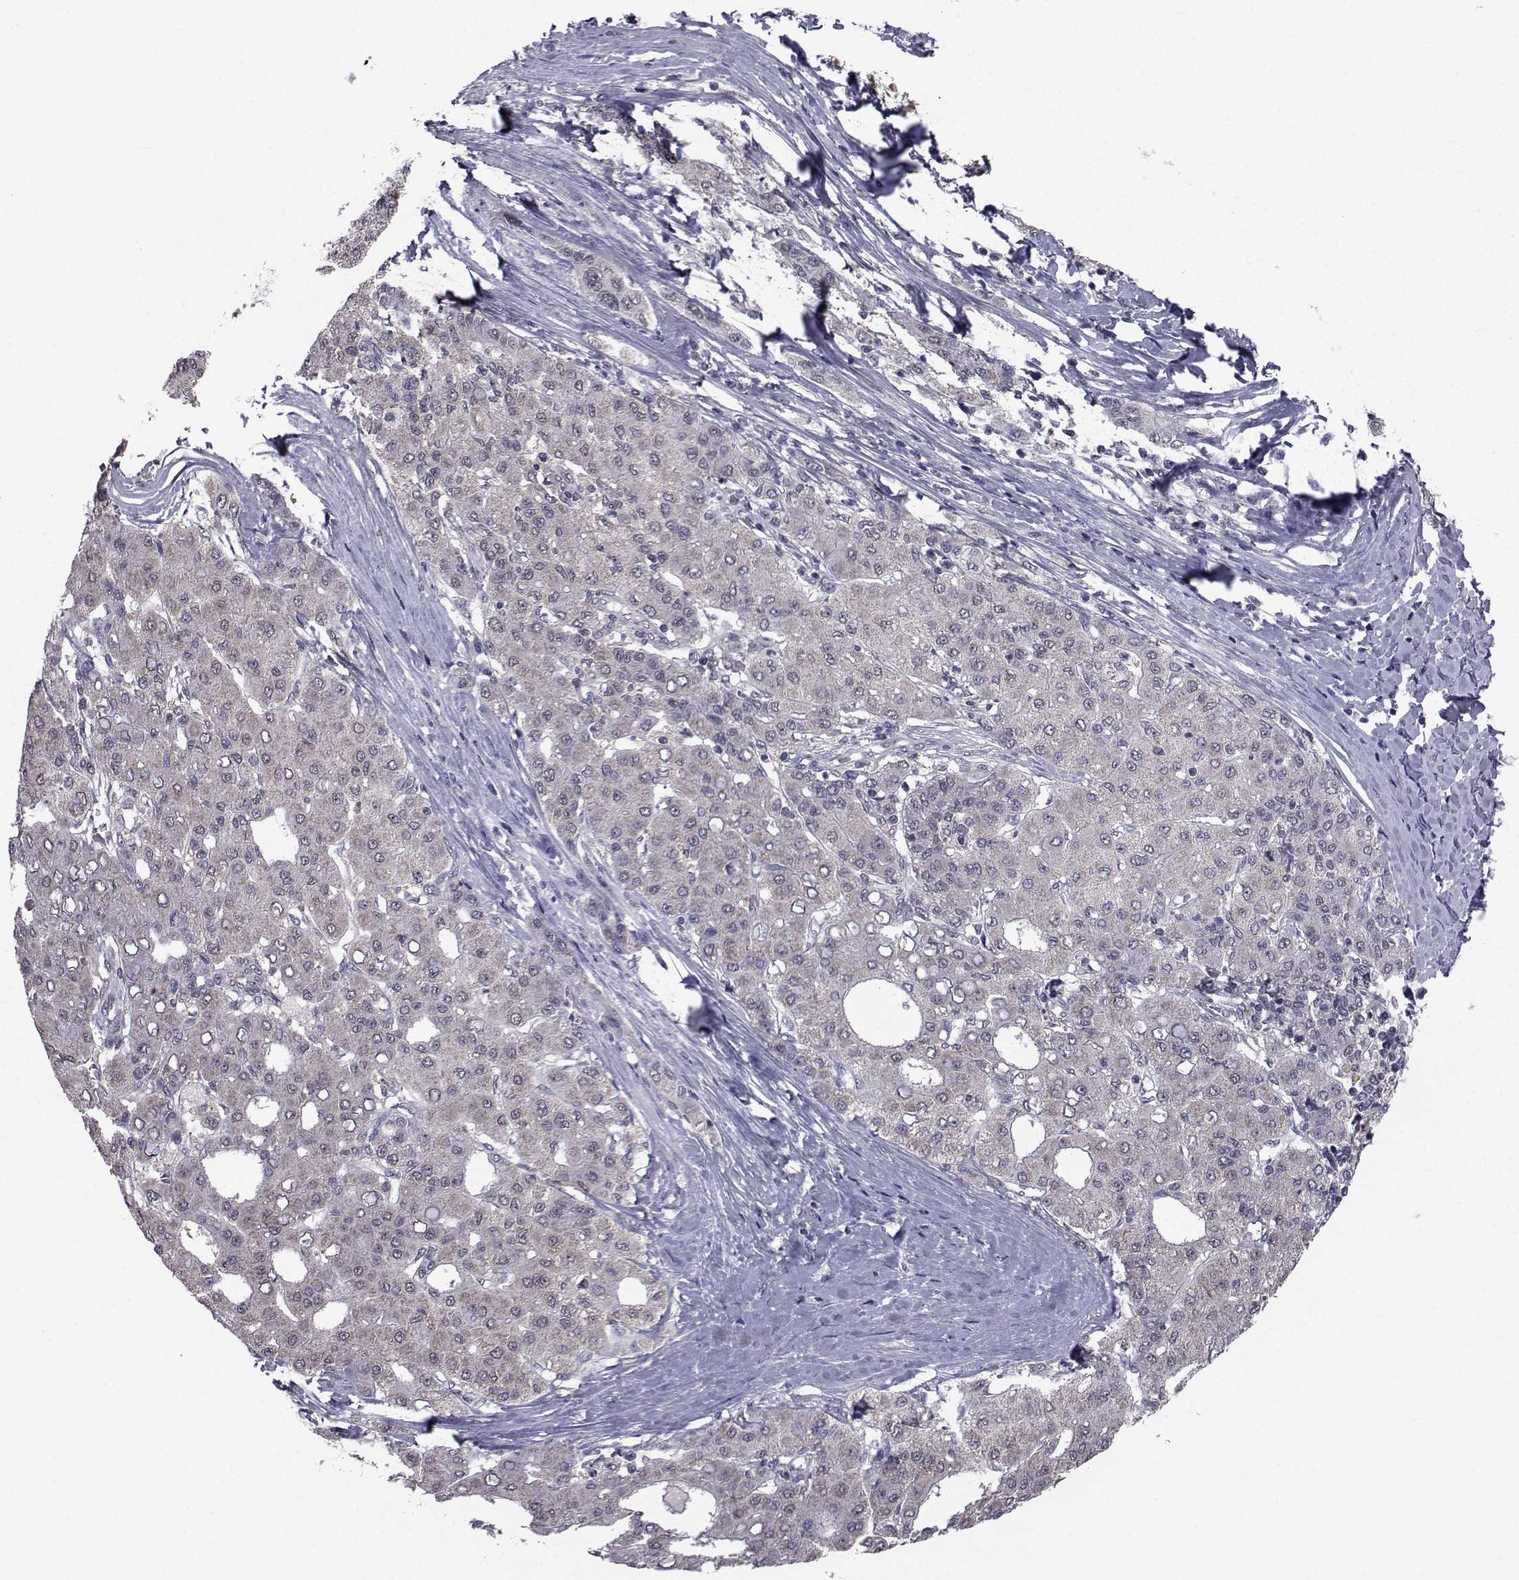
{"staining": {"intensity": "weak", "quantity": "<25%", "location": "cytoplasmic/membranous"}, "tissue": "liver cancer", "cell_type": "Tumor cells", "image_type": "cancer", "snomed": [{"axis": "morphology", "description": "Carcinoma, Hepatocellular, NOS"}, {"axis": "topography", "description": "Liver"}], "caption": "Protein analysis of liver hepatocellular carcinoma demonstrates no significant expression in tumor cells.", "gene": "CYP2S1", "patient": {"sex": "male", "age": 65}}